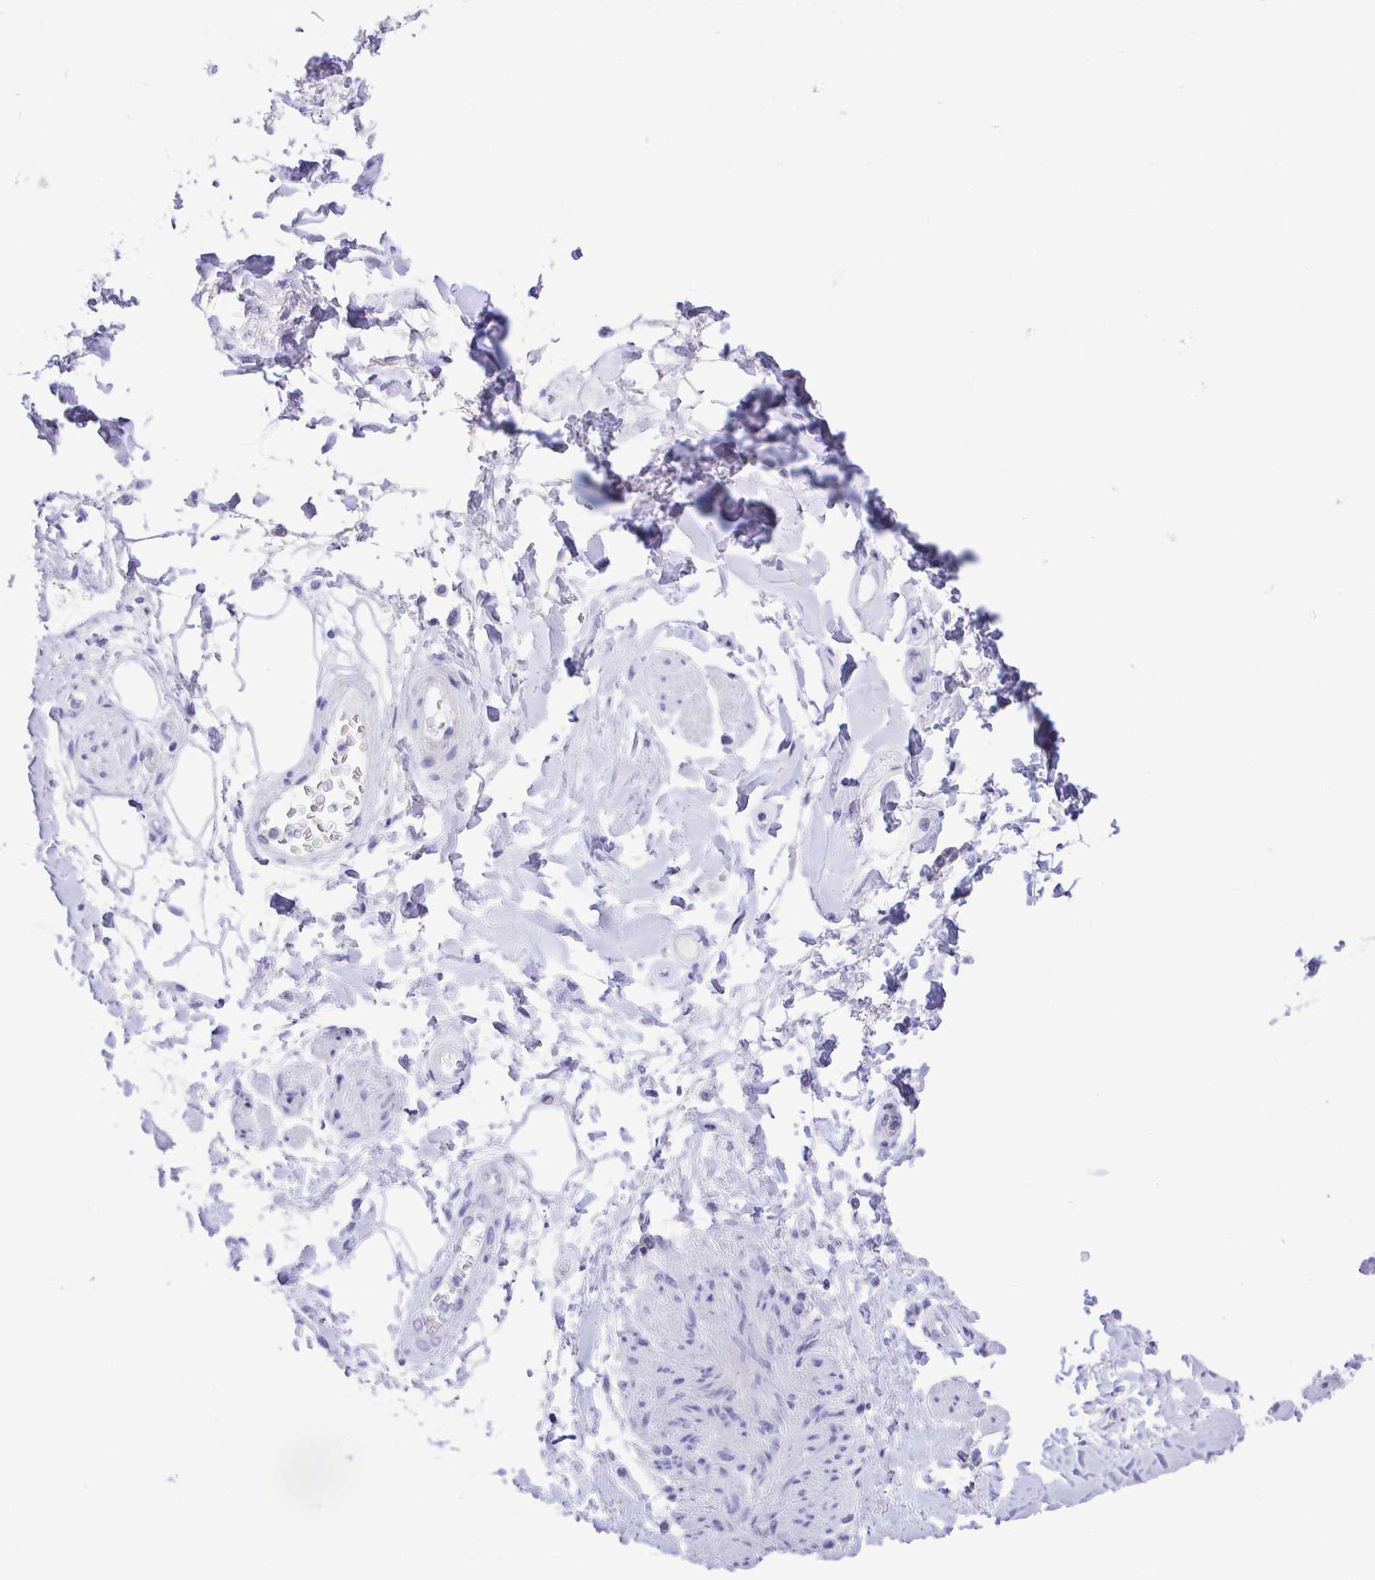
{"staining": {"intensity": "negative", "quantity": "none", "location": "none"}, "tissue": "adipose tissue", "cell_type": "Adipocytes", "image_type": "normal", "snomed": [{"axis": "morphology", "description": "Normal tissue, NOS"}, {"axis": "topography", "description": "Urinary bladder"}, {"axis": "topography", "description": "Peripheral nerve tissue"}], "caption": "This is a micrograph of immunohistochemistry staining of normal adipose tissue, which shows no positivity in adipocytes.", "gene": "CD72", "patient": {"sex": "female", "age": 60}}